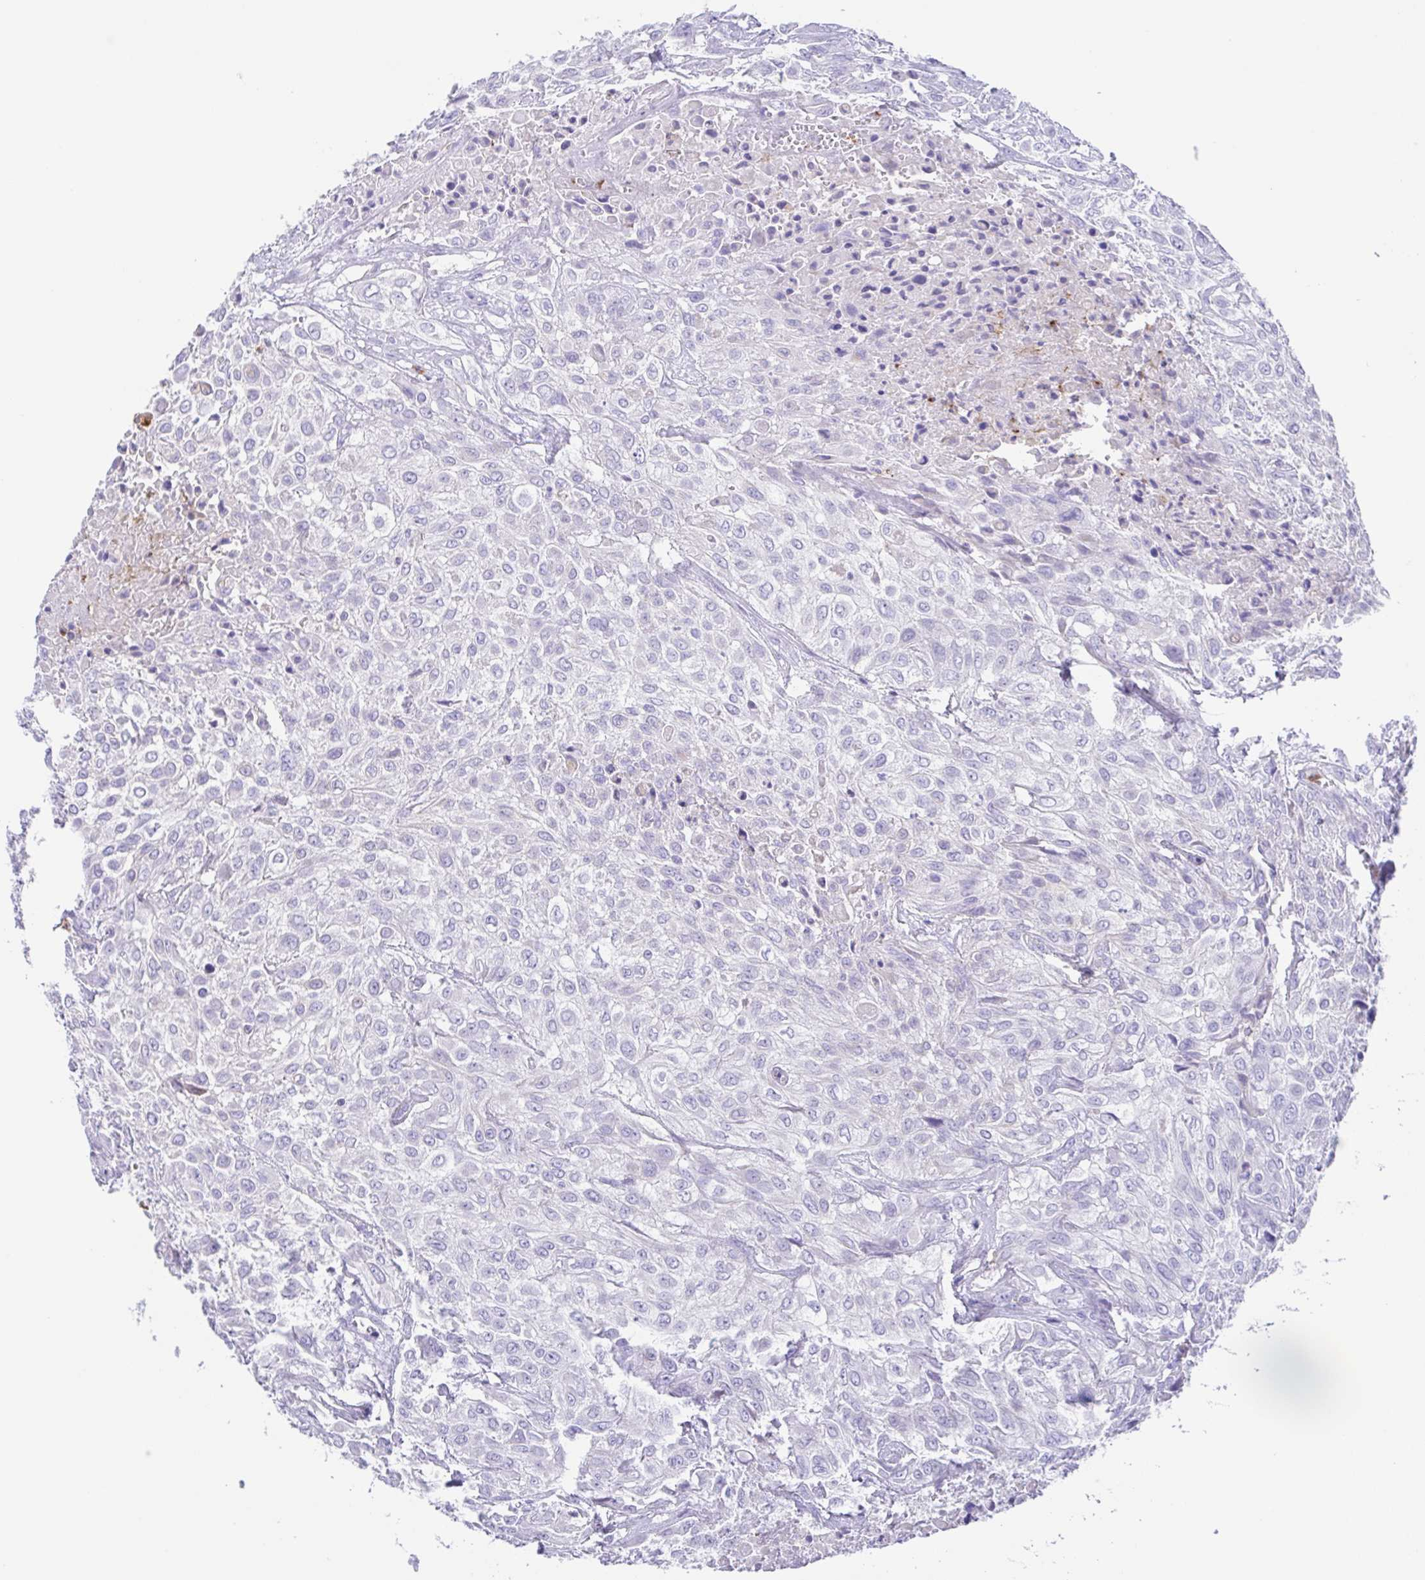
{"staining": {"intensity": "negative", "quantity": "none", "location": "none"}, "tissue": "urothelial cancer", "cell_type": "Tumor cells", "image_type": "cancer", "snomed": [{"axis": "morphology", "description": "Urothelial carcinoma, High grade"}, {"axis": "topography", "description": "Urinary bladder"}], "caption": "Immunohistochemical staining of human urothelial carcinoma (high-grade) exhibits no significant positivity in tumor cells.", "gene": "ARPP21", "patient": {"sex": "male", "age": 57}}